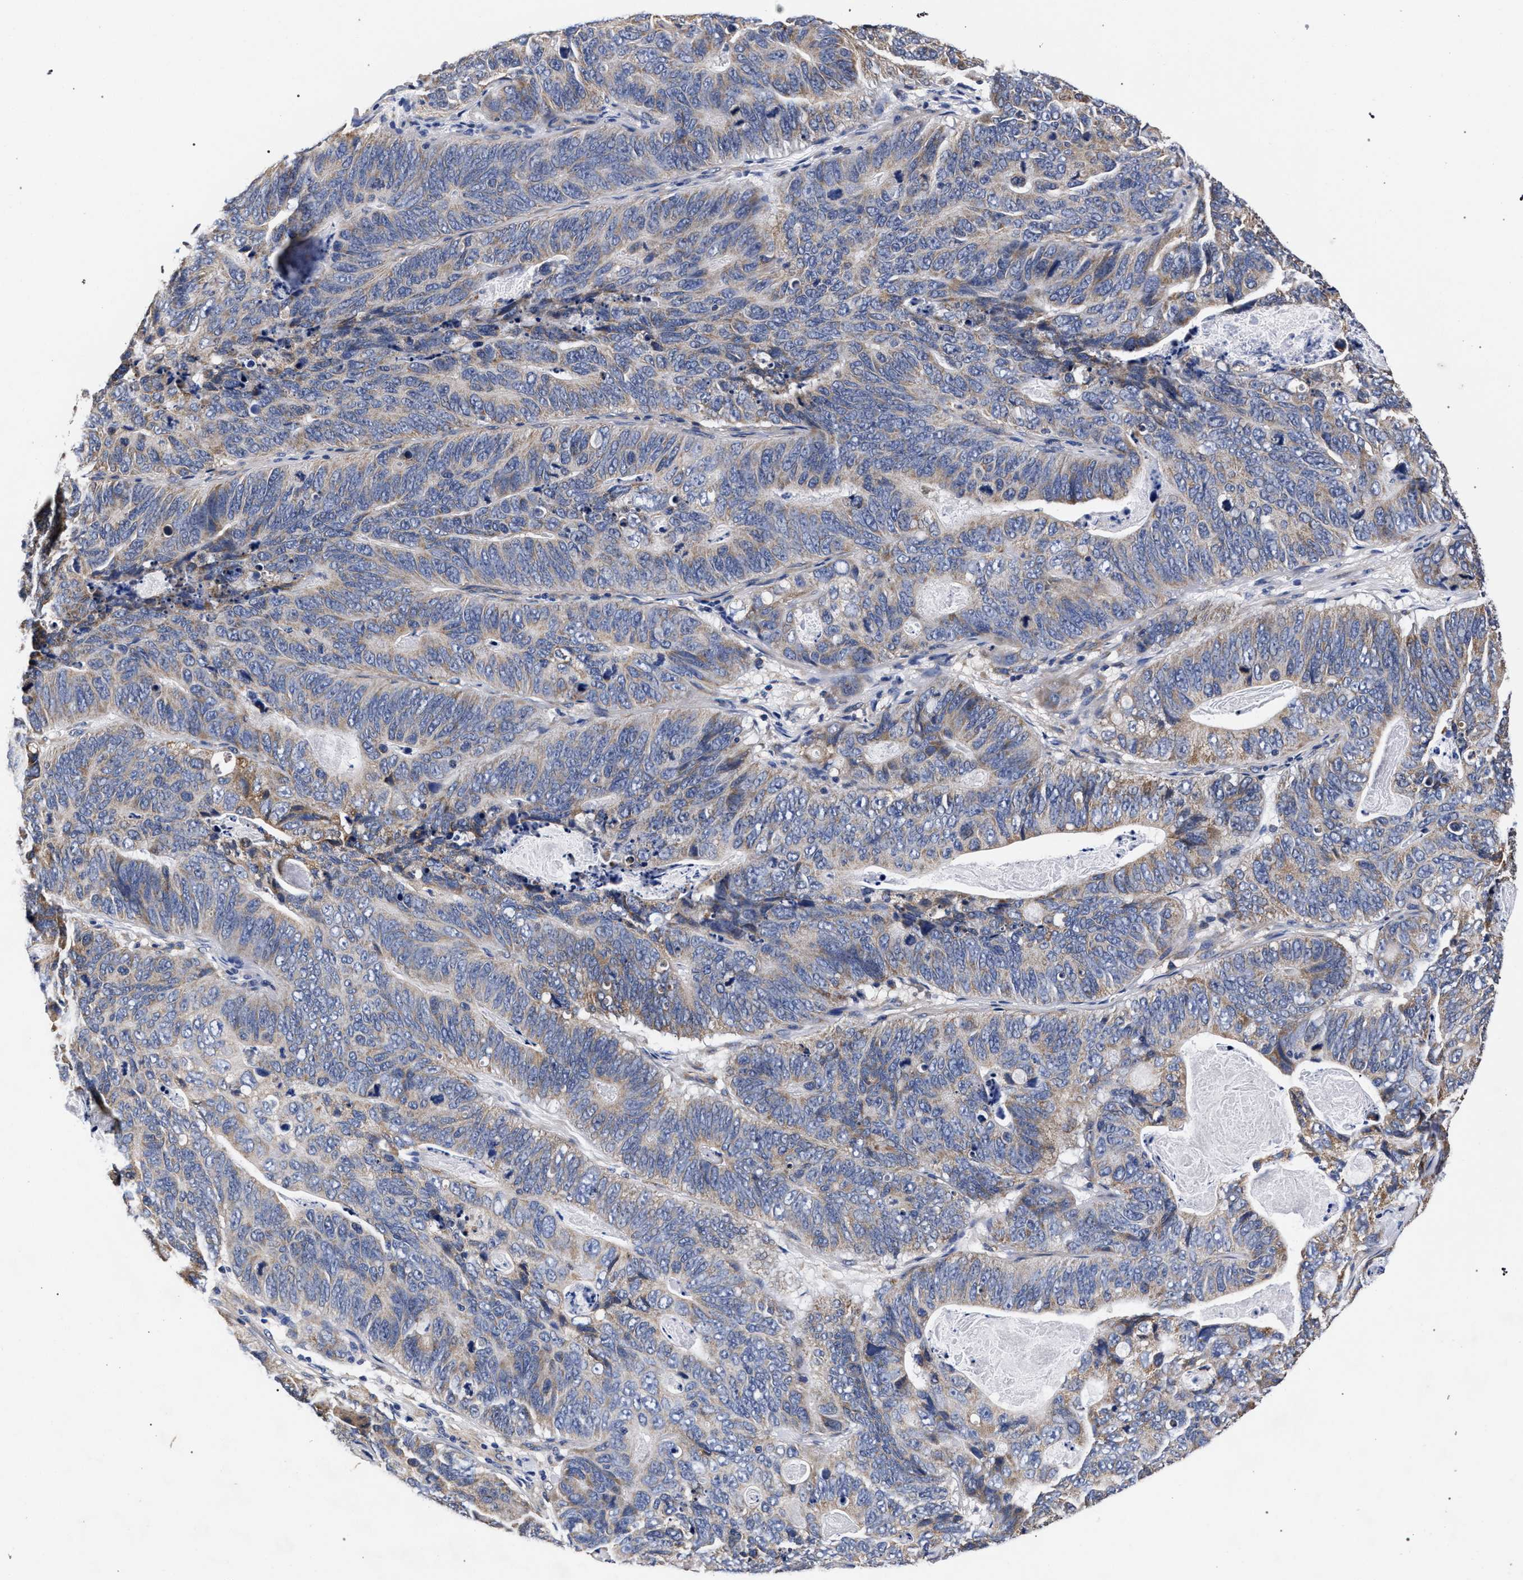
{"staining": {"intensity": "weak", "quantity": ">75%", "location": "cytoplasmic/membranous"}, "tissue": "stomach cancer", "cell_type": "Tumor cells", "image_type": "cancer", "snomed": [{"axis": "morphology", "description": "Normal tissue, NOS"}, {"axis": "morphology", "description": "Adenocarcinoma, NOS"}, {"axis": "topography", "description": "Stomach"}], "caption": "Immunohistochemistry (IHC) micrograph of stomach cancer stained for a protein (brown), which displays low levels of weak cytoplasmic/membranous expression in approximately >75% of tumor cells.", "gene": "CFAP95", "patient": {"sex": "female", "age": 89}}